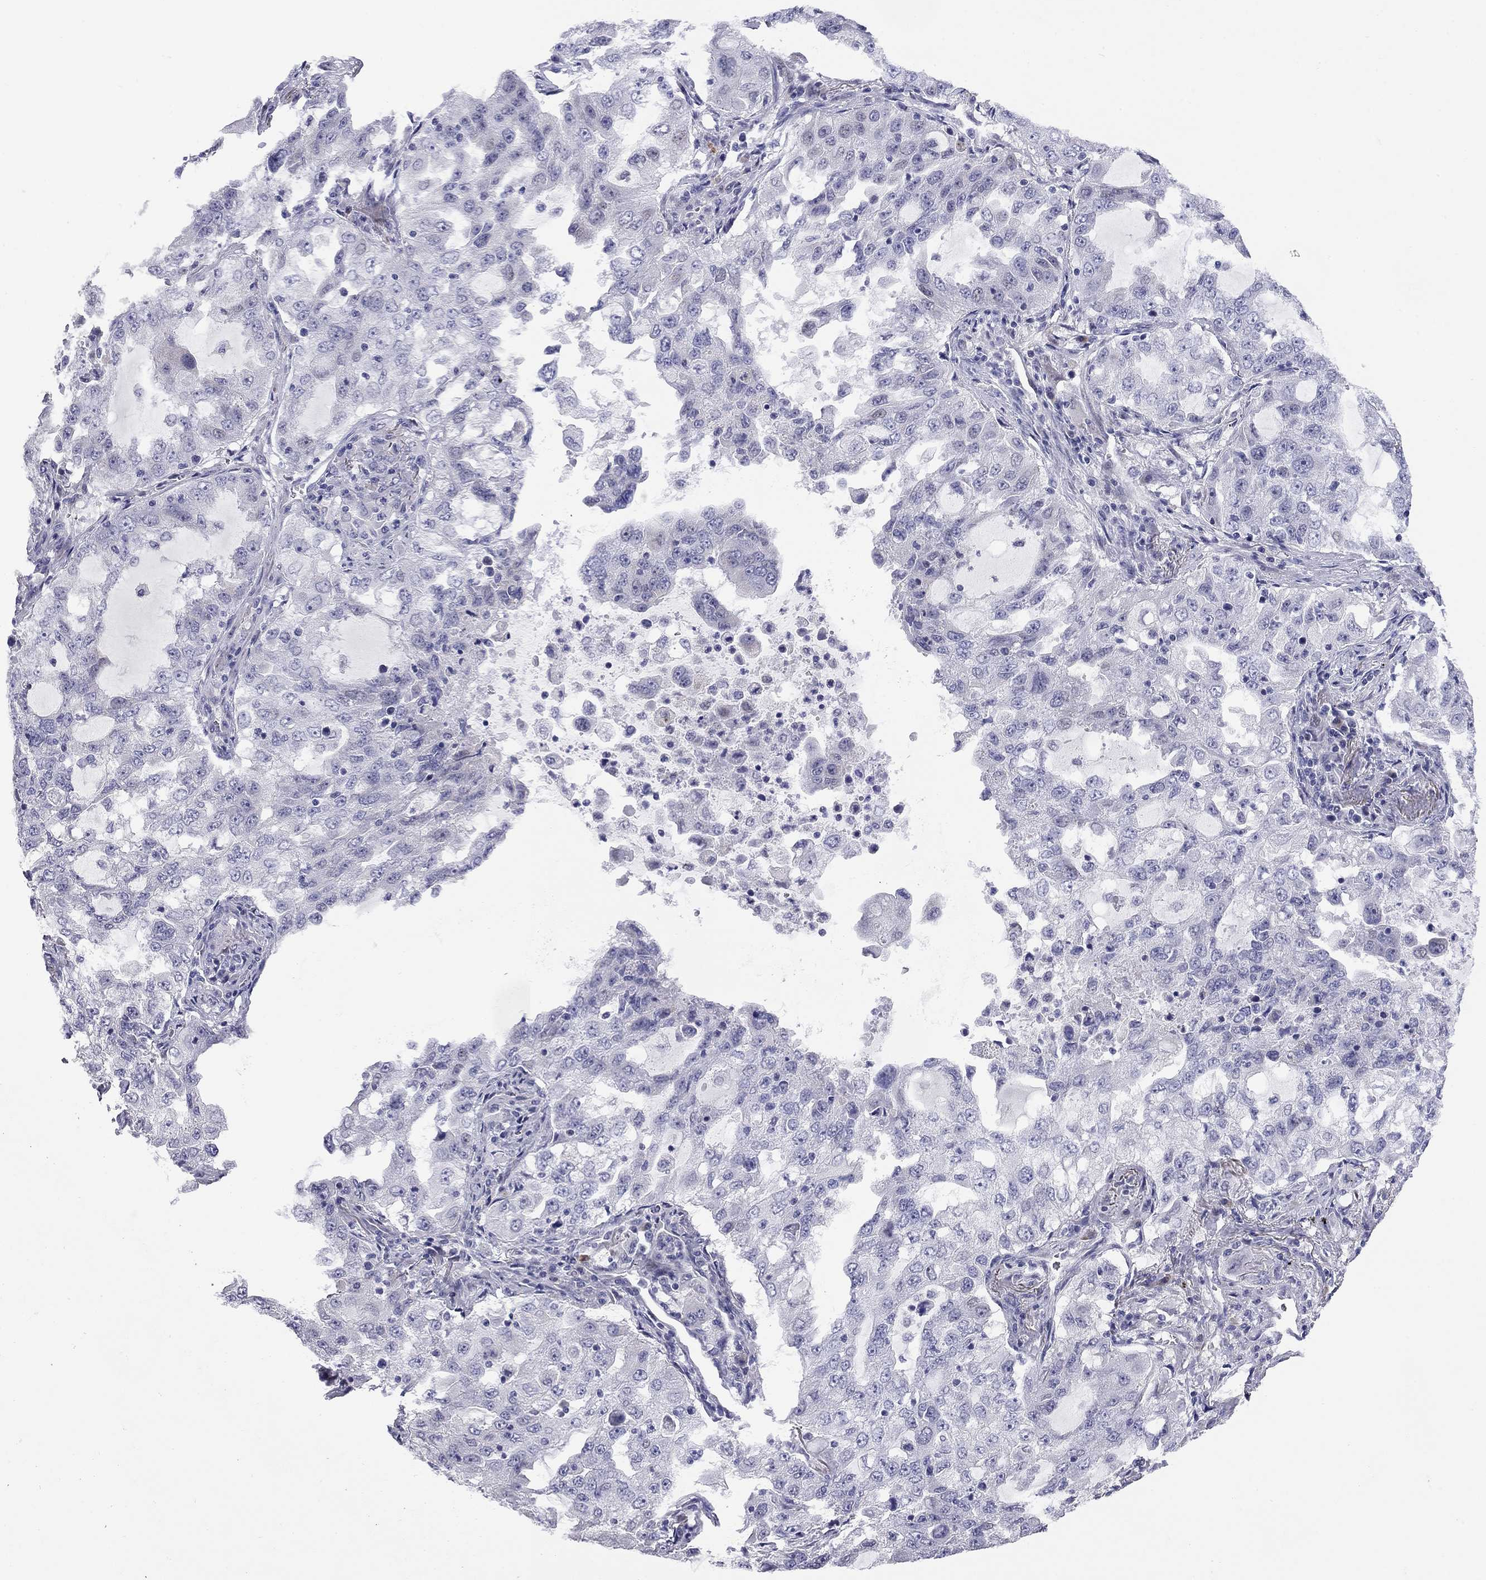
{"staining": {"intensity": "negative", "quantity": "none", "location": "none"}, "tissue": "lung cancer", "cell_type": "Tumor cells", "image_type": "cancer", "snomed": [{"axis": "morphology", "description": "Adenocarcinoma, NOS"}, {"axis": "topography", "description": "Lung"}], "caption": "Protein analysis of adenocarcinoma (lung) demonstrates no significant positivity in tumor cells.", "gene": "C8orf88", "patient": {"sex": "female", "age": 61}}